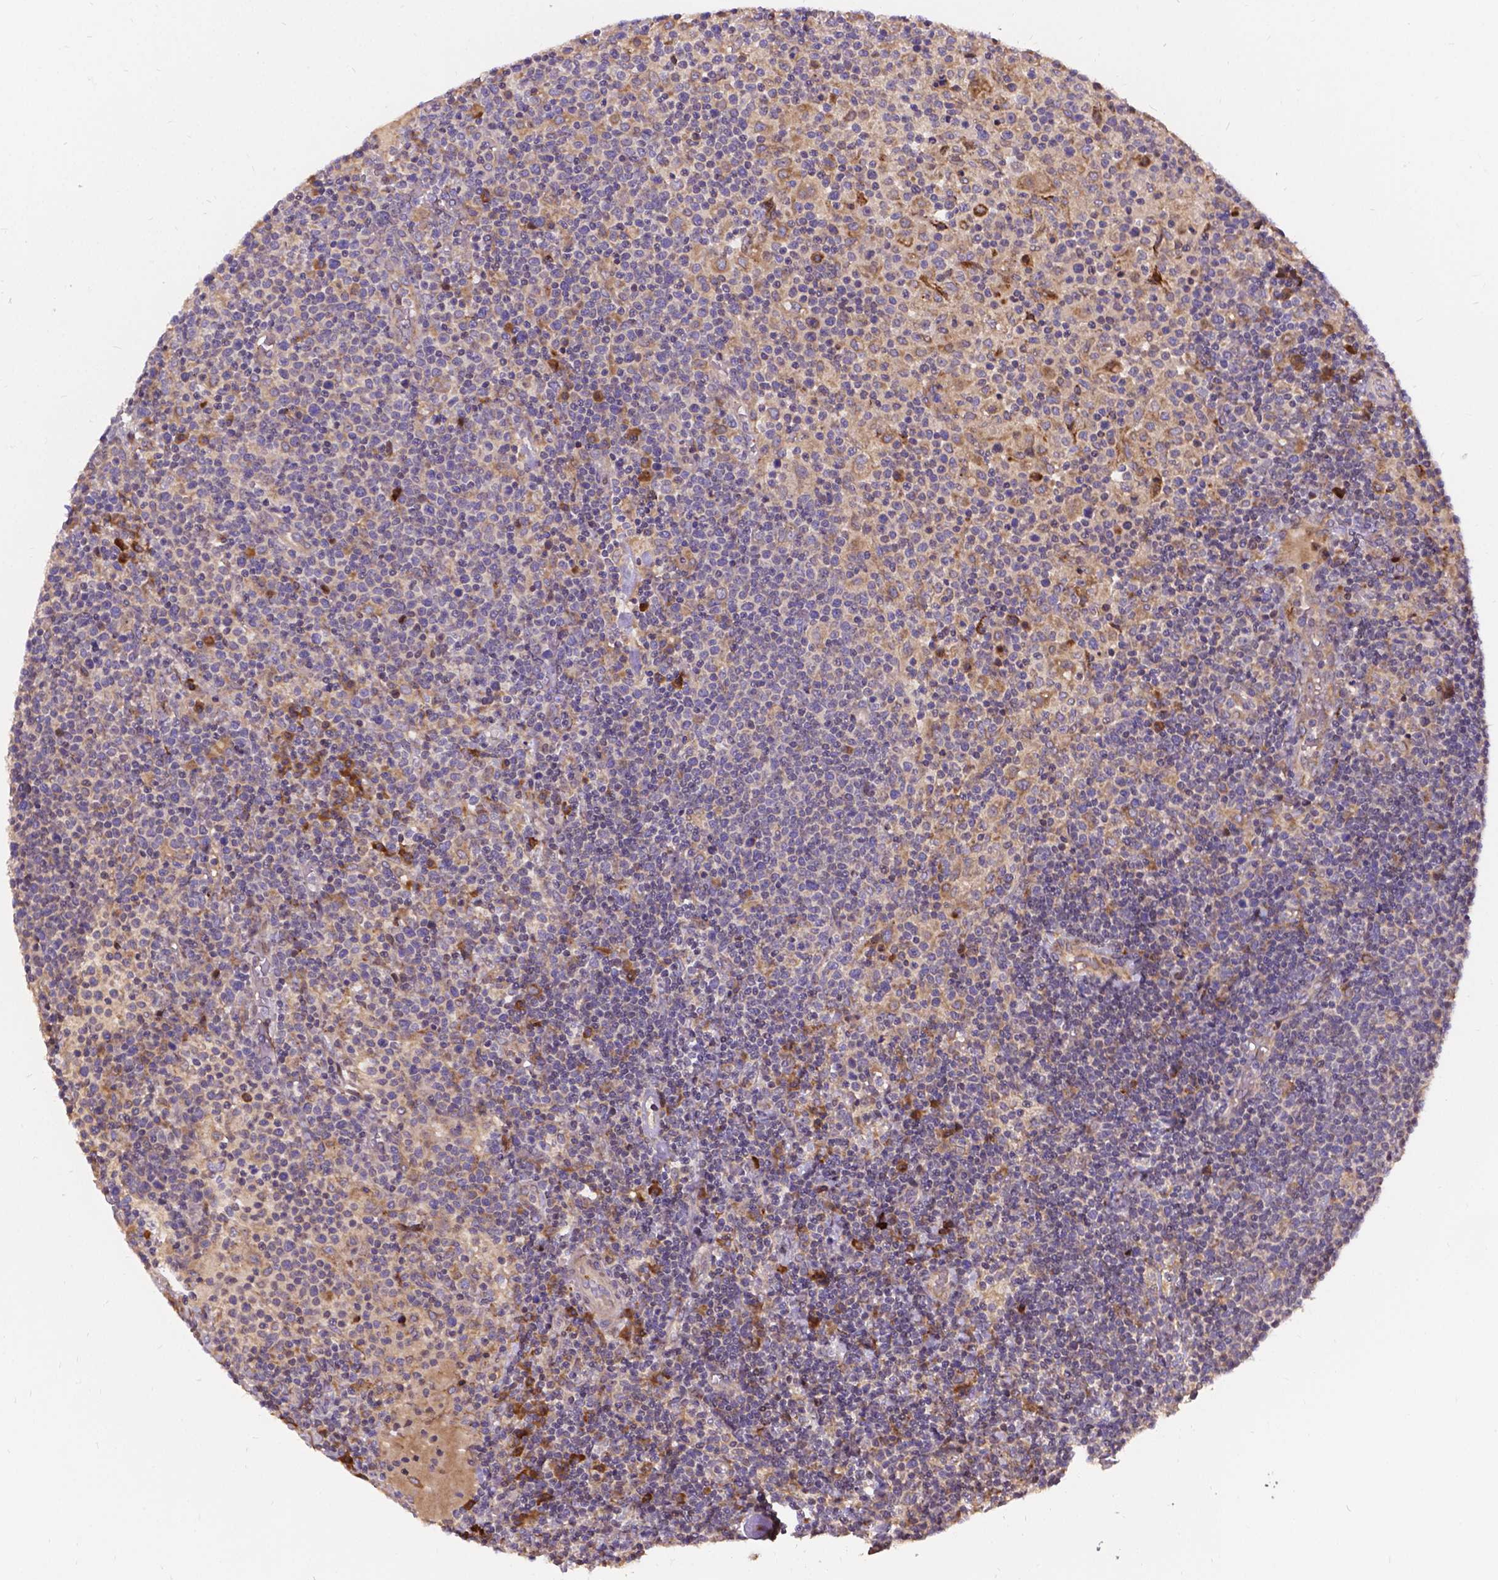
{"staining": {"intensity": "weak", "quantity": "25%-75%", "location": "cytoplasmic/membranous"}, "tissue": "lymphoma", "cell_type": "Tumor cells", "image_type": "cancer", "snomed": [{"axis": "morphology", "description": "Malignant lymphoma, non-Hodgkin's type, High grade"}, {"axis": "topography", "description": "Lymph node"}], "caption": "Tumor cells demonstrate low levels of weak cytoplasmic/membranous expression in approximately 25%-75% of cells in high-grade malignant lymphoma, non-Hodgkin's type.", "gene": "DENND6A", "patient": {"sex": "male", "age": 61}}